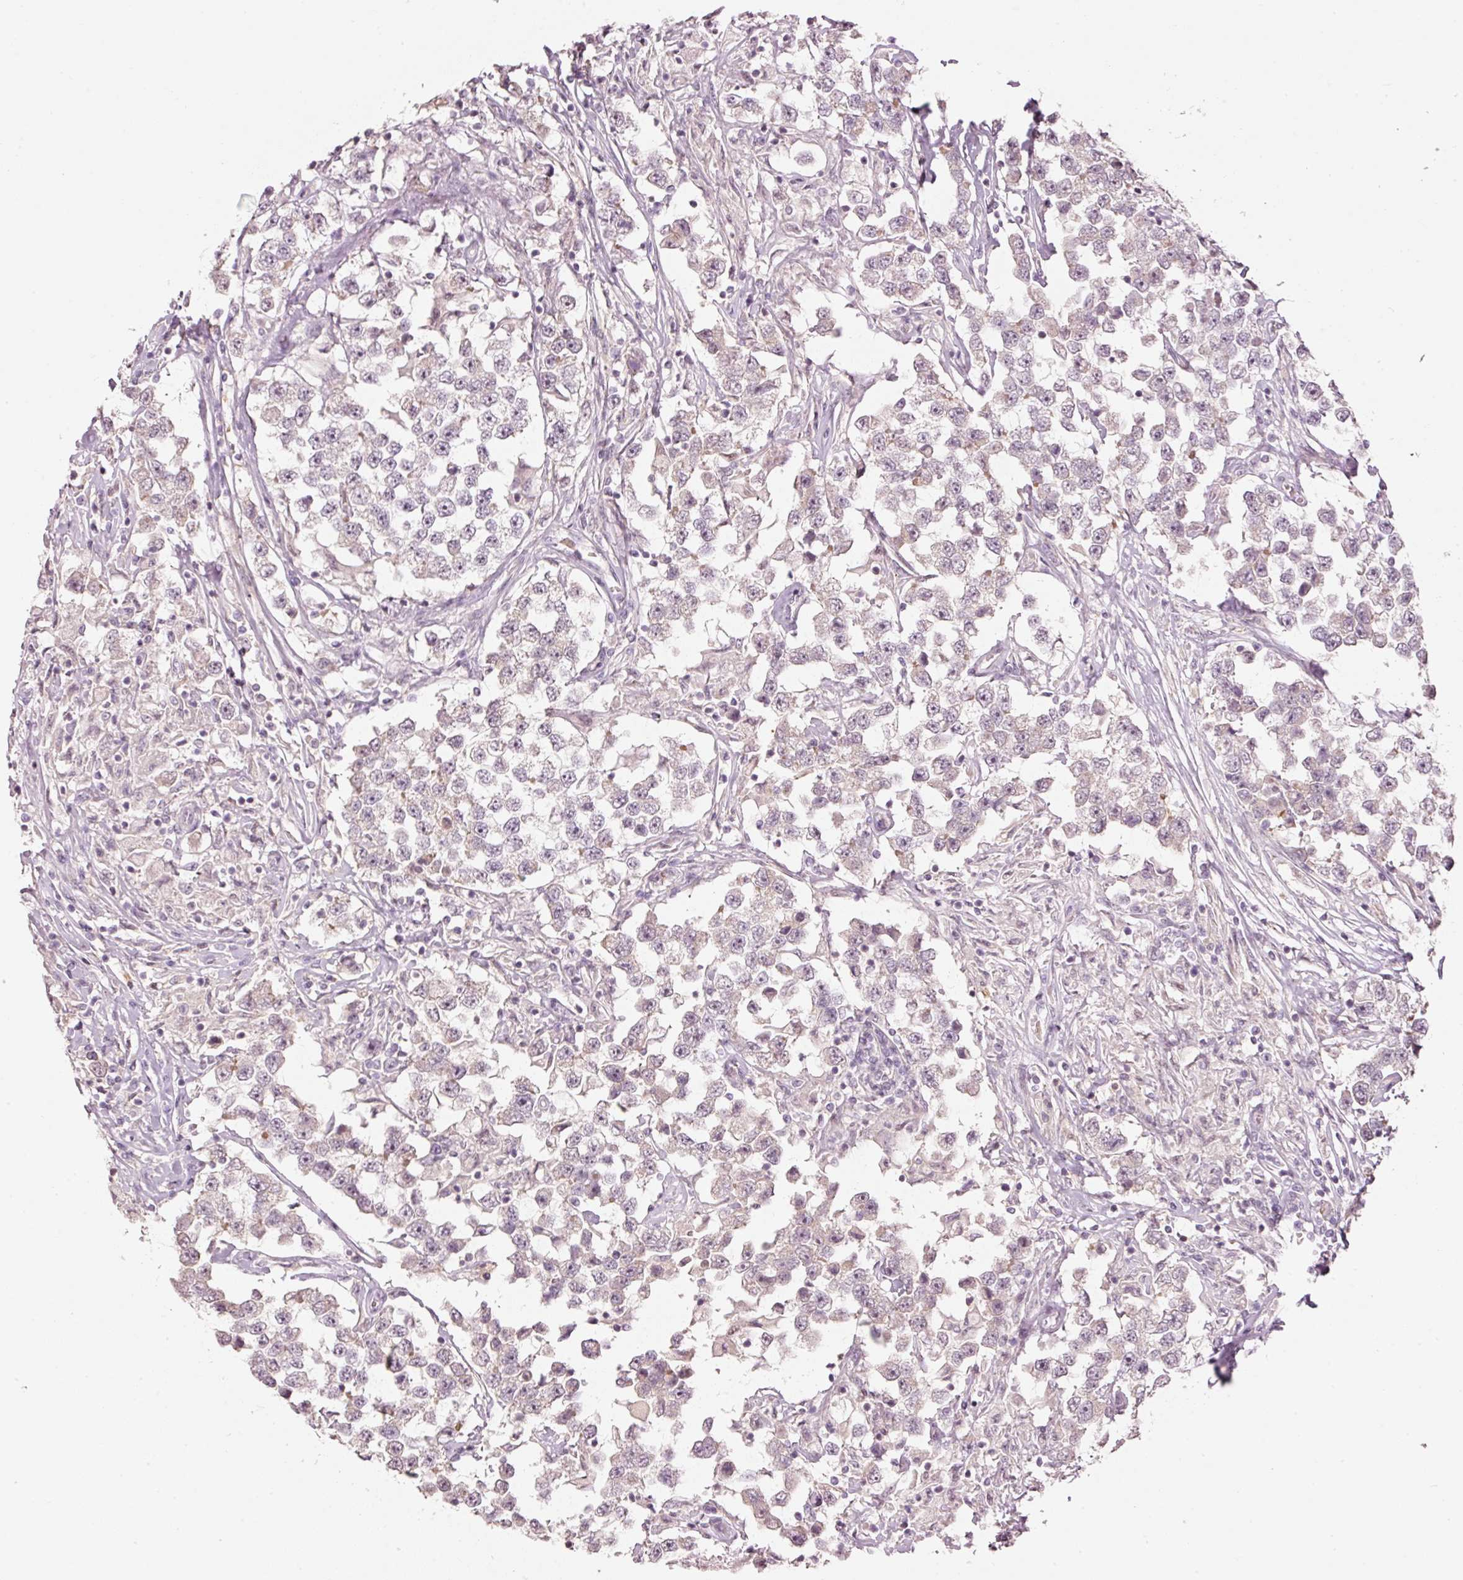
{"staining": {"intensity": "negative", "quantity": "none", "location": "none"}, "tissue": "testis cancer", "cell_type": "Tumor cells", "image_type": "cancer", "snomed": [{"axis": "morphology", "description": "Seminoma, NOS"}, {"axis": "topography", "description": "Testis"}], "caption": "An image of human seminoma (testis) is negative for staining in tumor cells. (DAB immunohistochemistry, high magnification).", "gene": "TOB2", "patient": {"sex": "male", "age": 46}}